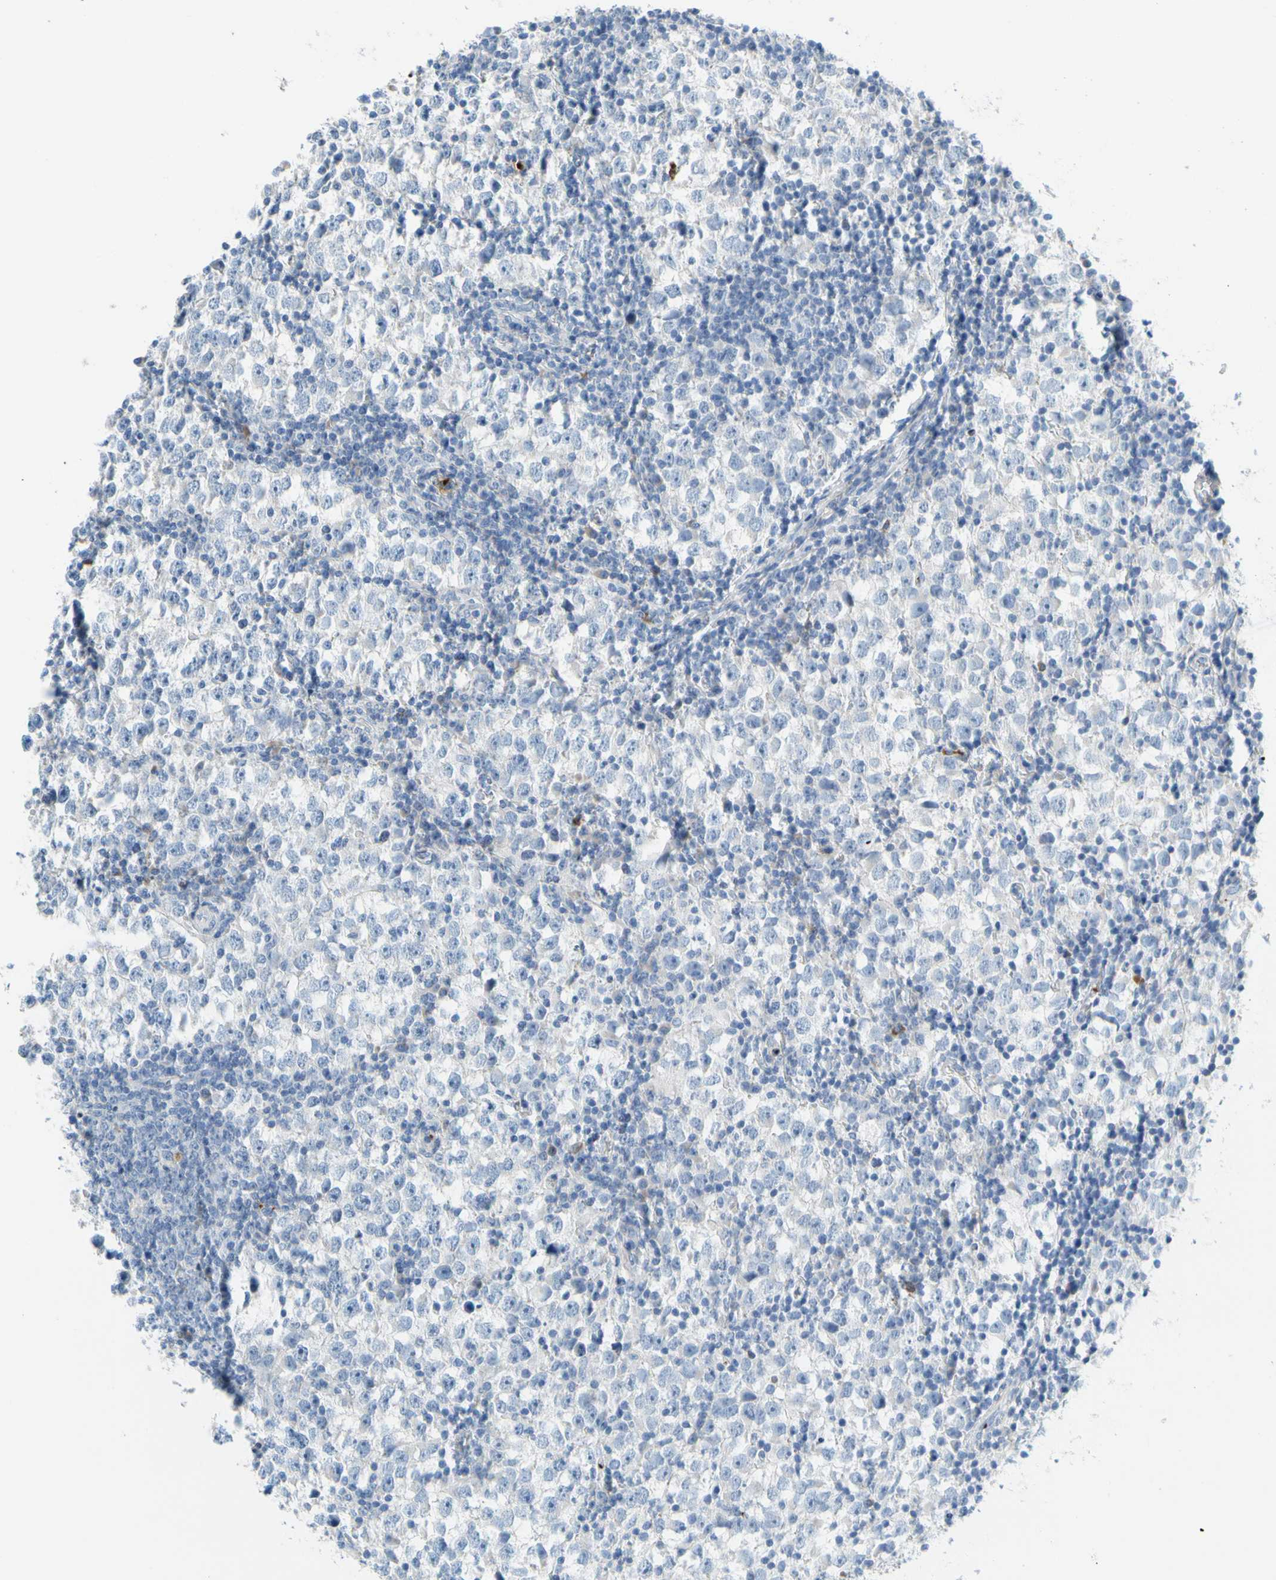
{"staining": {"intensity": "negative", "quantity": "none", "location": "none"}, "tissue": "testis cancer", "cell_type": "Tumor cells", "image_type": "cancer", "snomed": [{"axis": "morphology", "description": "Seminoma, NOS"}, {"axis": "topography", "description": "Testis"}], "caption": "Immunohistochemistry histopathology image of human testis cancer stained for a protein (brown), which shows no staining in tumor cells.", "gene": "PPBP", "patient": {"sex": "male", "age": 65}}